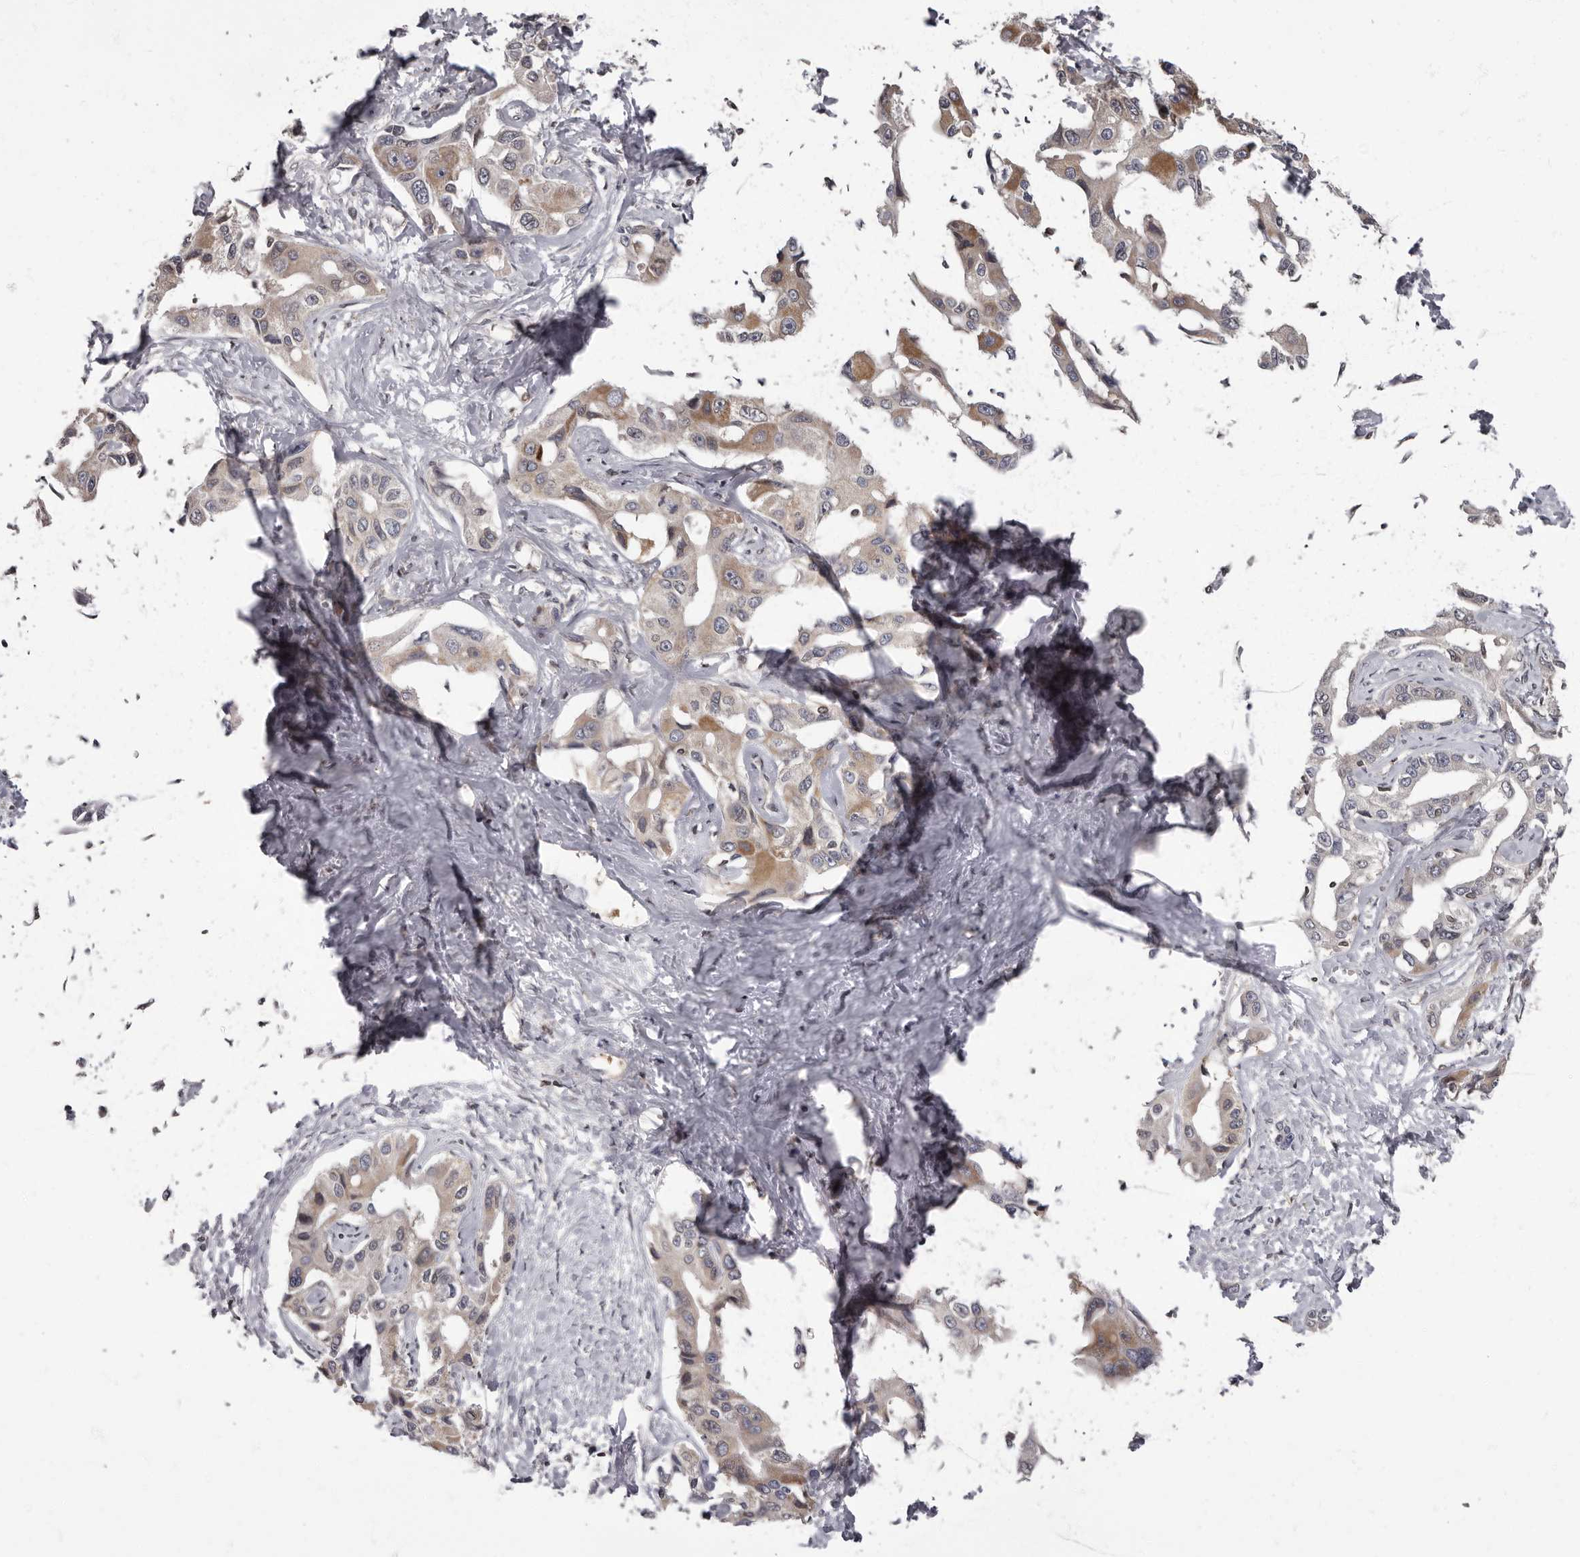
{"staining": {"intensity": "moderate", "quantity": "<25%", "location": "cytoplasmic/membranous,nuclear"}, "tissue": "liver cancer", "cell_type": "Tumor cells", "image_type": "cancer", "snomed": [{"axis": "morphology", "description": "Cholangiocarcinoma"}, {"axis": "topography", "description": "Liver"}], "caption": "High-magnification brightfield microscopy of liver cholangiocarcinoma stained with DAB (brown) and counterstained with hematoxylin (blue). tumor cells exhibit moderate cytoplasmic/membranous and nuclear staining is seen in approximately<25% of cells.", "gene": "C1orf50", "patient": {"sex": "male", "age": 59}}